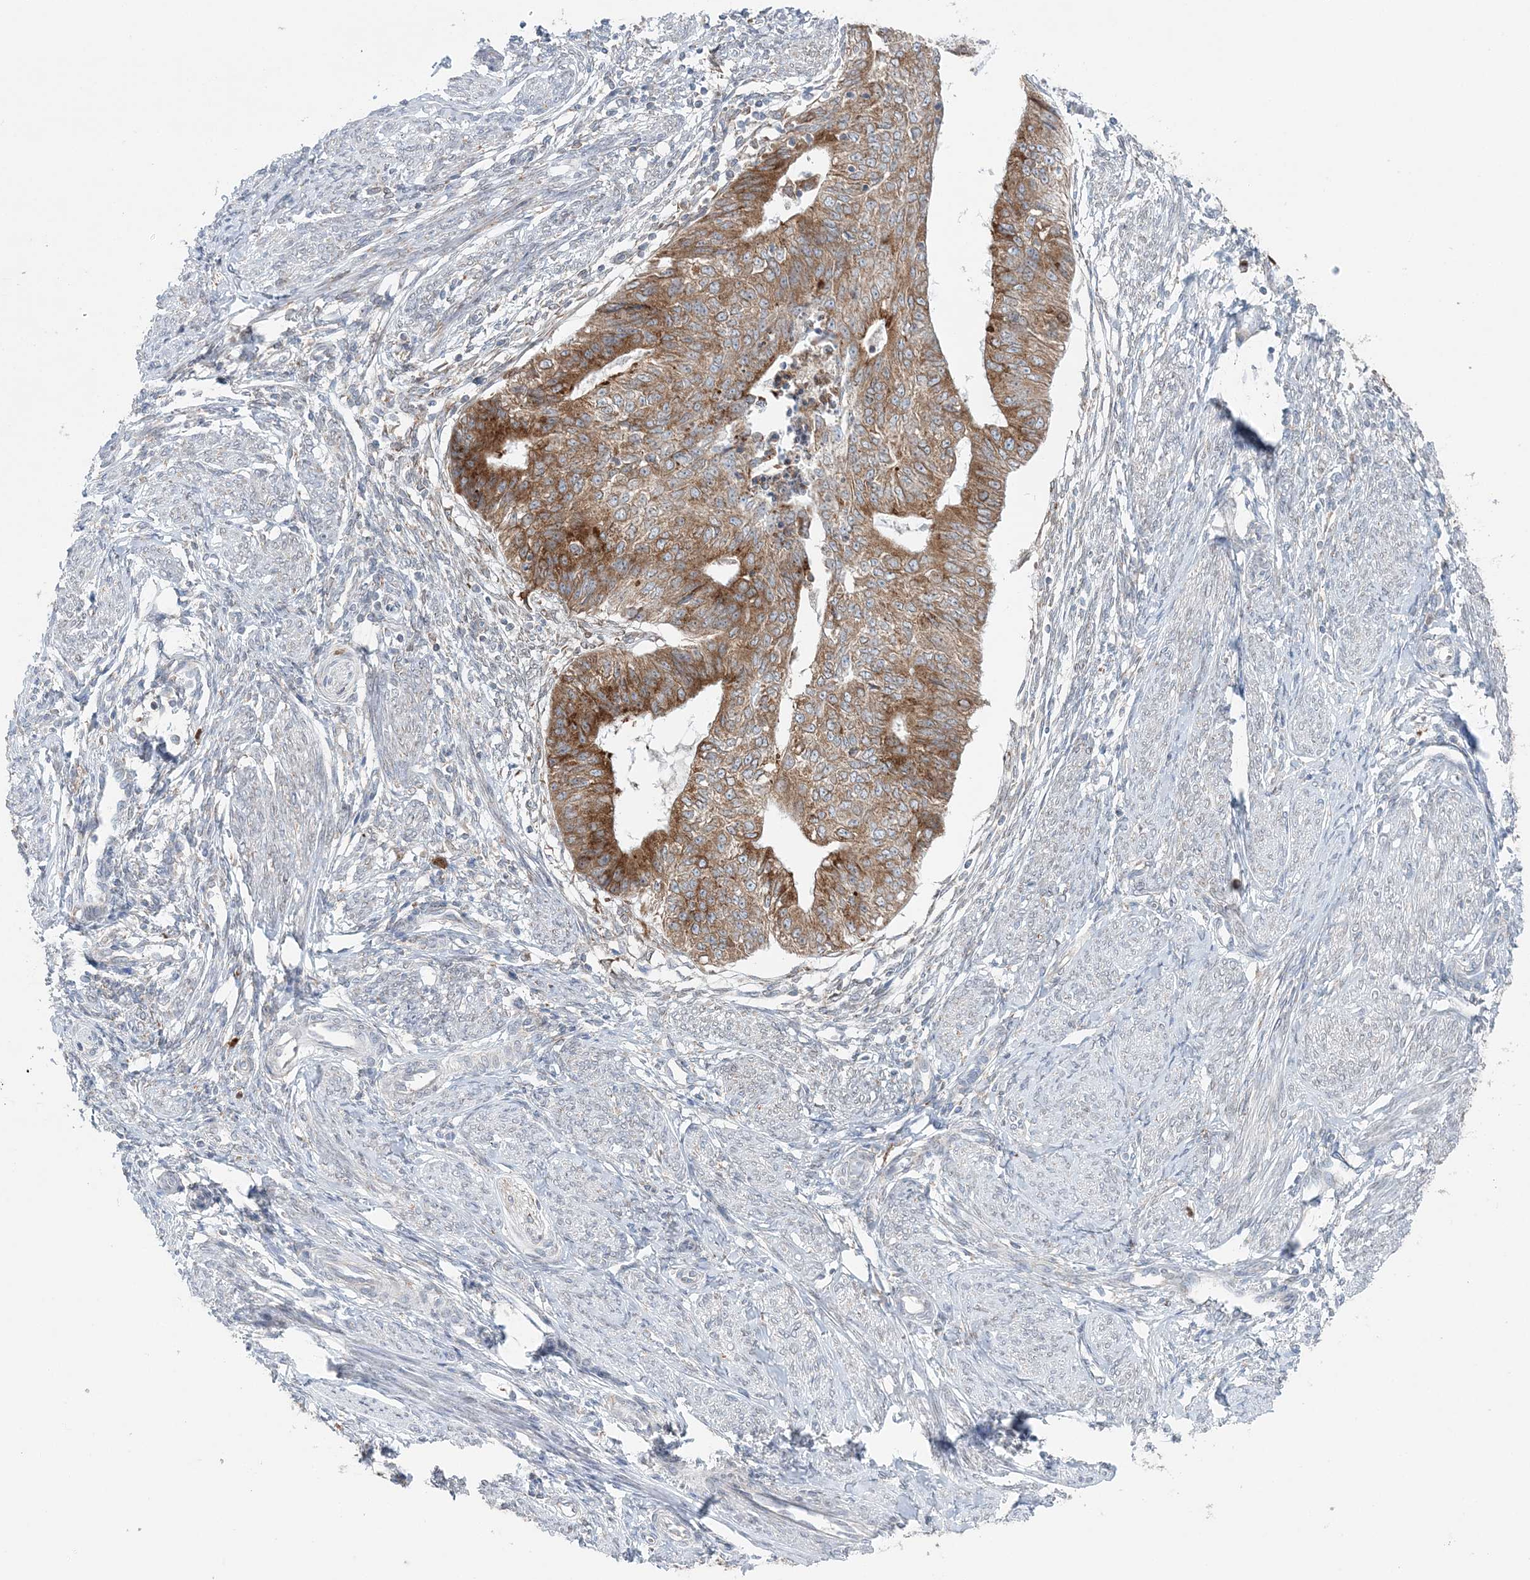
{"staining": {"intensity": "moderate", "quantity": ">75%", "location": "cytoplasmic/membranous"}, "tissue": "endometrial cancer", "cell_type": "Tumor cells", "image_type": "cancer", "snomed": [{"axis": "morphology", "description": "Adenocarcinoma, NOS"}, {"axis": "topography", "description": "Endometrium"}], "caption": "Protein staining of endometrial adenocarcinoma tissue shows moderate cytoplasmic/membranous positivity in approximately >75% of tumor cells. Using DAB (brown) and hematoxylin (blue) stains, captured at high magnification using brightfield microscopy.", "gene": "TMED10", "patient": {"sex": "female", "age": 32}}